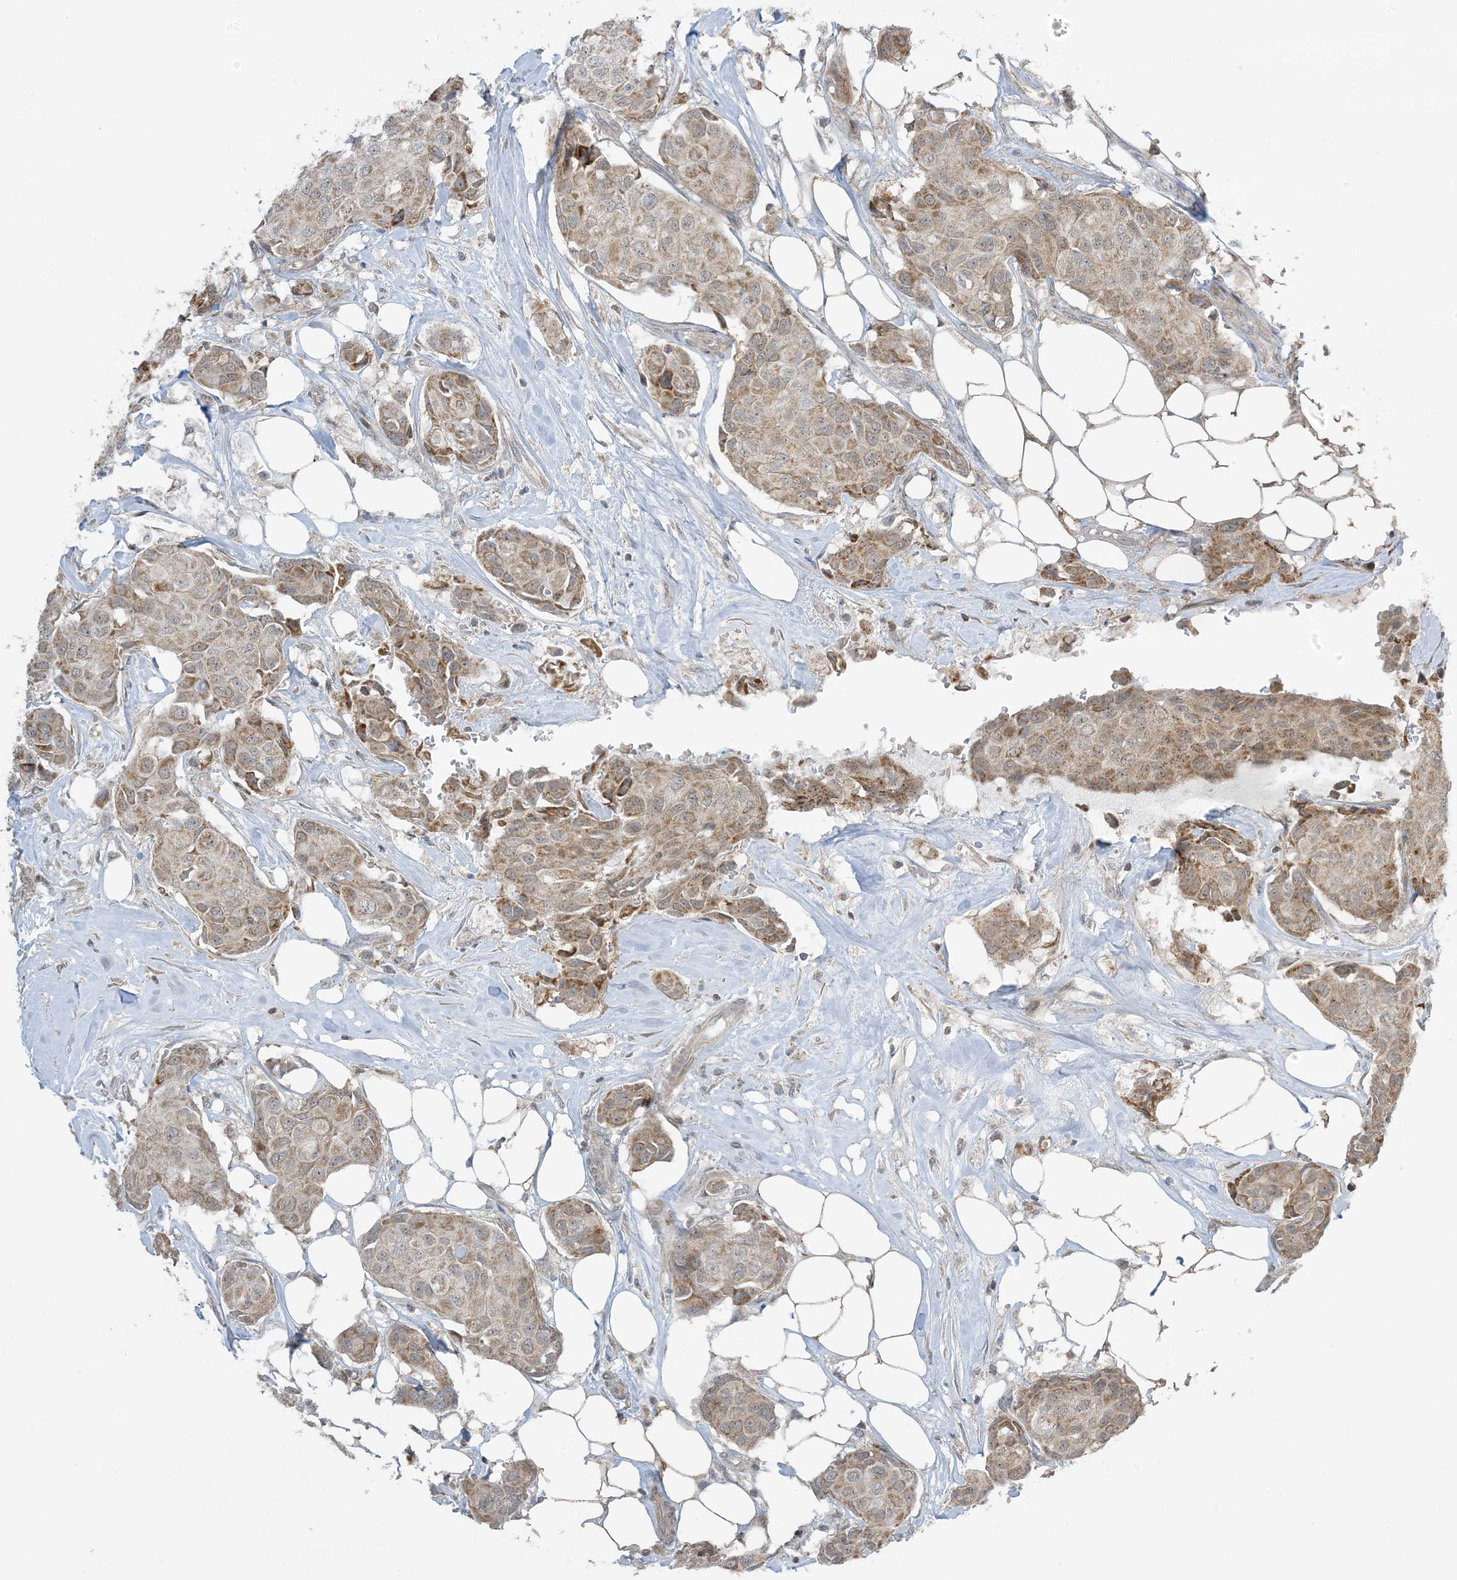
{"staining": {"intensity": "moderate", "quantity": ">75%", "location": "cytoplasmic/membranous"}, "tissue": "breast cancer", "cell_type": "Tumor cells", "image_type": "cancer", "snomed": [{"axis": "morphology", "description": "Duct carcinoma"}, {"axis": "topography", "description": "Breast"}], "caption": "About >75% of tumor cells in human invasive ductal carcinoma (breast) display moderate cytoplasmic/membranous protein positivity as visualized by brown immunohistochemical staining.", "gene": "PHLDB2", "patient": {"sex": "female", "age": 80}}